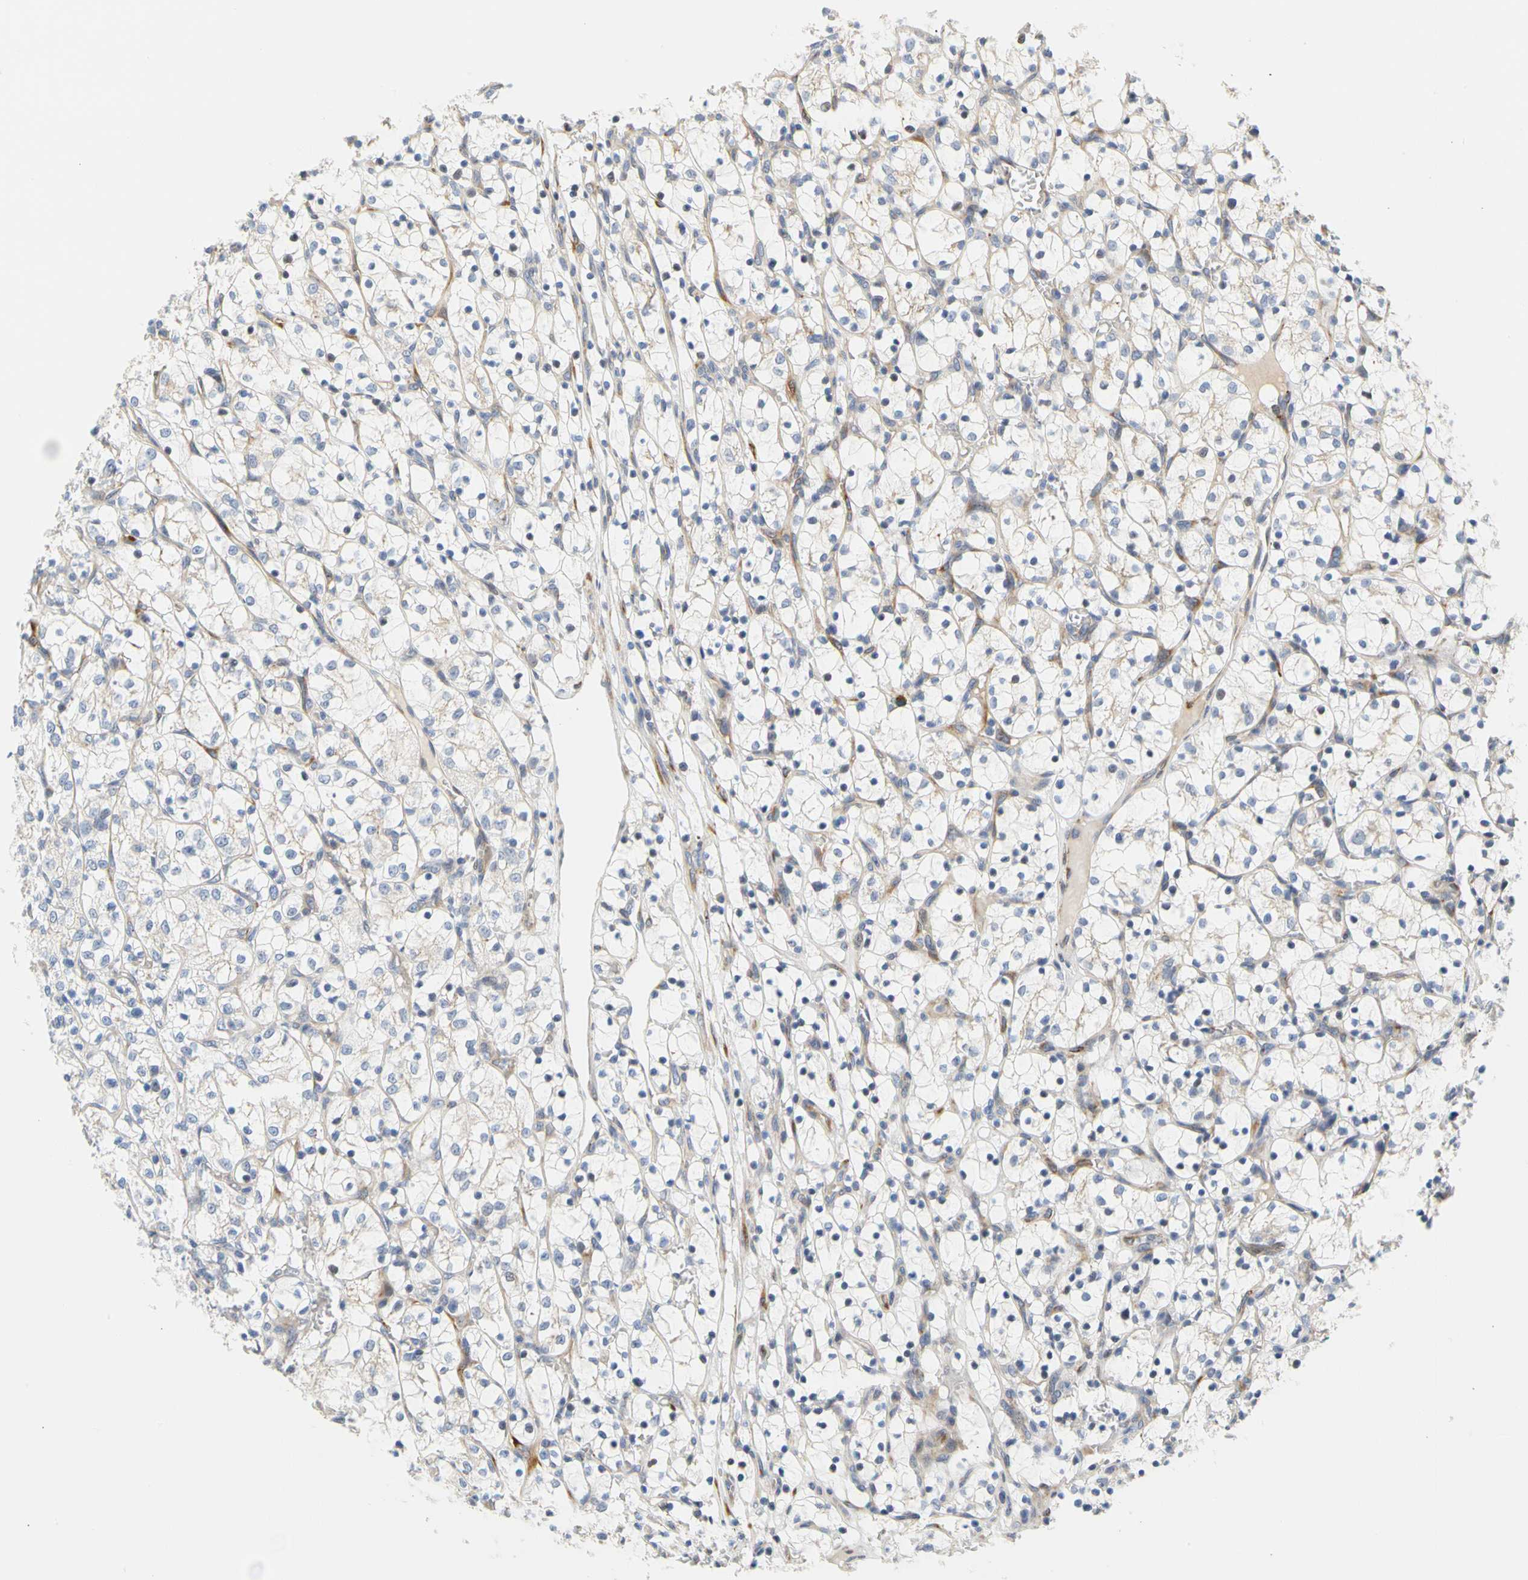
{"staining": {"intensity": "negative", "quantity": "none", "location": "none"}, "tissue": "renal cancer", "cell_type": "Tumor cells", "image_type": "cancer", "snomed": [{"axis": "morphology", "description": "Adenocarcinoma, NOS"}, {"axis": "topography", "description": "Kidney"}], "caption": "Immunohistochemistry (IHC) micrograph of human adenocarcinoma (renal) stained for a protein (brown), which reveals no expression in tumor cells. (Brightfield microscopy of DAB immunohistochemistry at high magnification).", "gene": "ZNF236", "patient": {"sex": "female", "age": 69}}